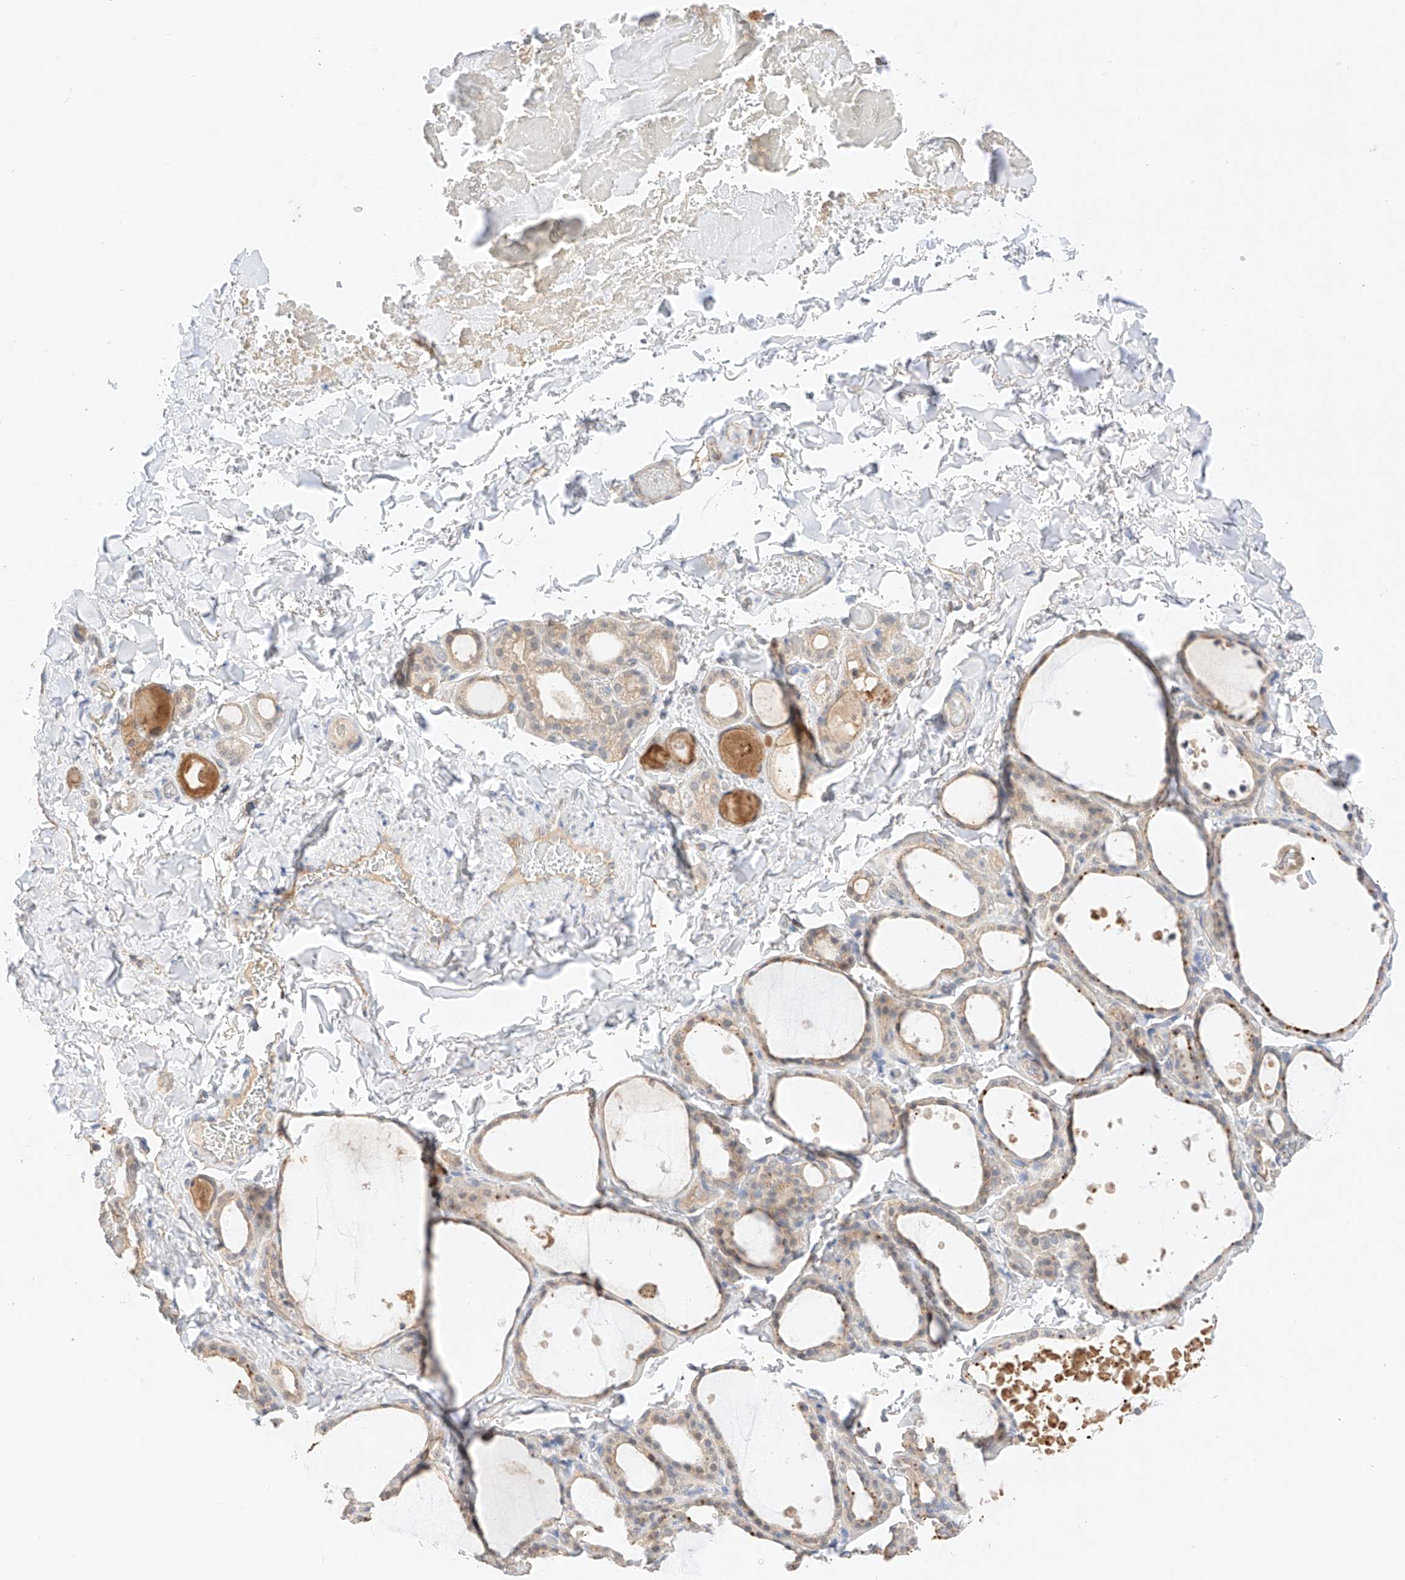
{"staining": {"intensity": "weak", "quantity": "<25%", "location": "cytoplasmic/membranous"}, "tissue": "thyroid gland", "cell_type": "Glandular cells", "image_type": "normal", "snomed": [{"axis": "morphology", "description": "Normal tissue, NOS"}, {"axis": "topography", "description": "Thyroid gland"}], "caption": "Immunohistochemistry histopathology image of normal thyroid gland: human thyroid gland stained with DAB (3,3'-diaminobenzidine) reveals no significant protein positivity in glandular cells. (DAB immunohistochemistry (IHC) visualized using brightfield microscopy, high magnification).", "gene": "IL22RA2", "patient": {"sex": "female", "age": 44}}